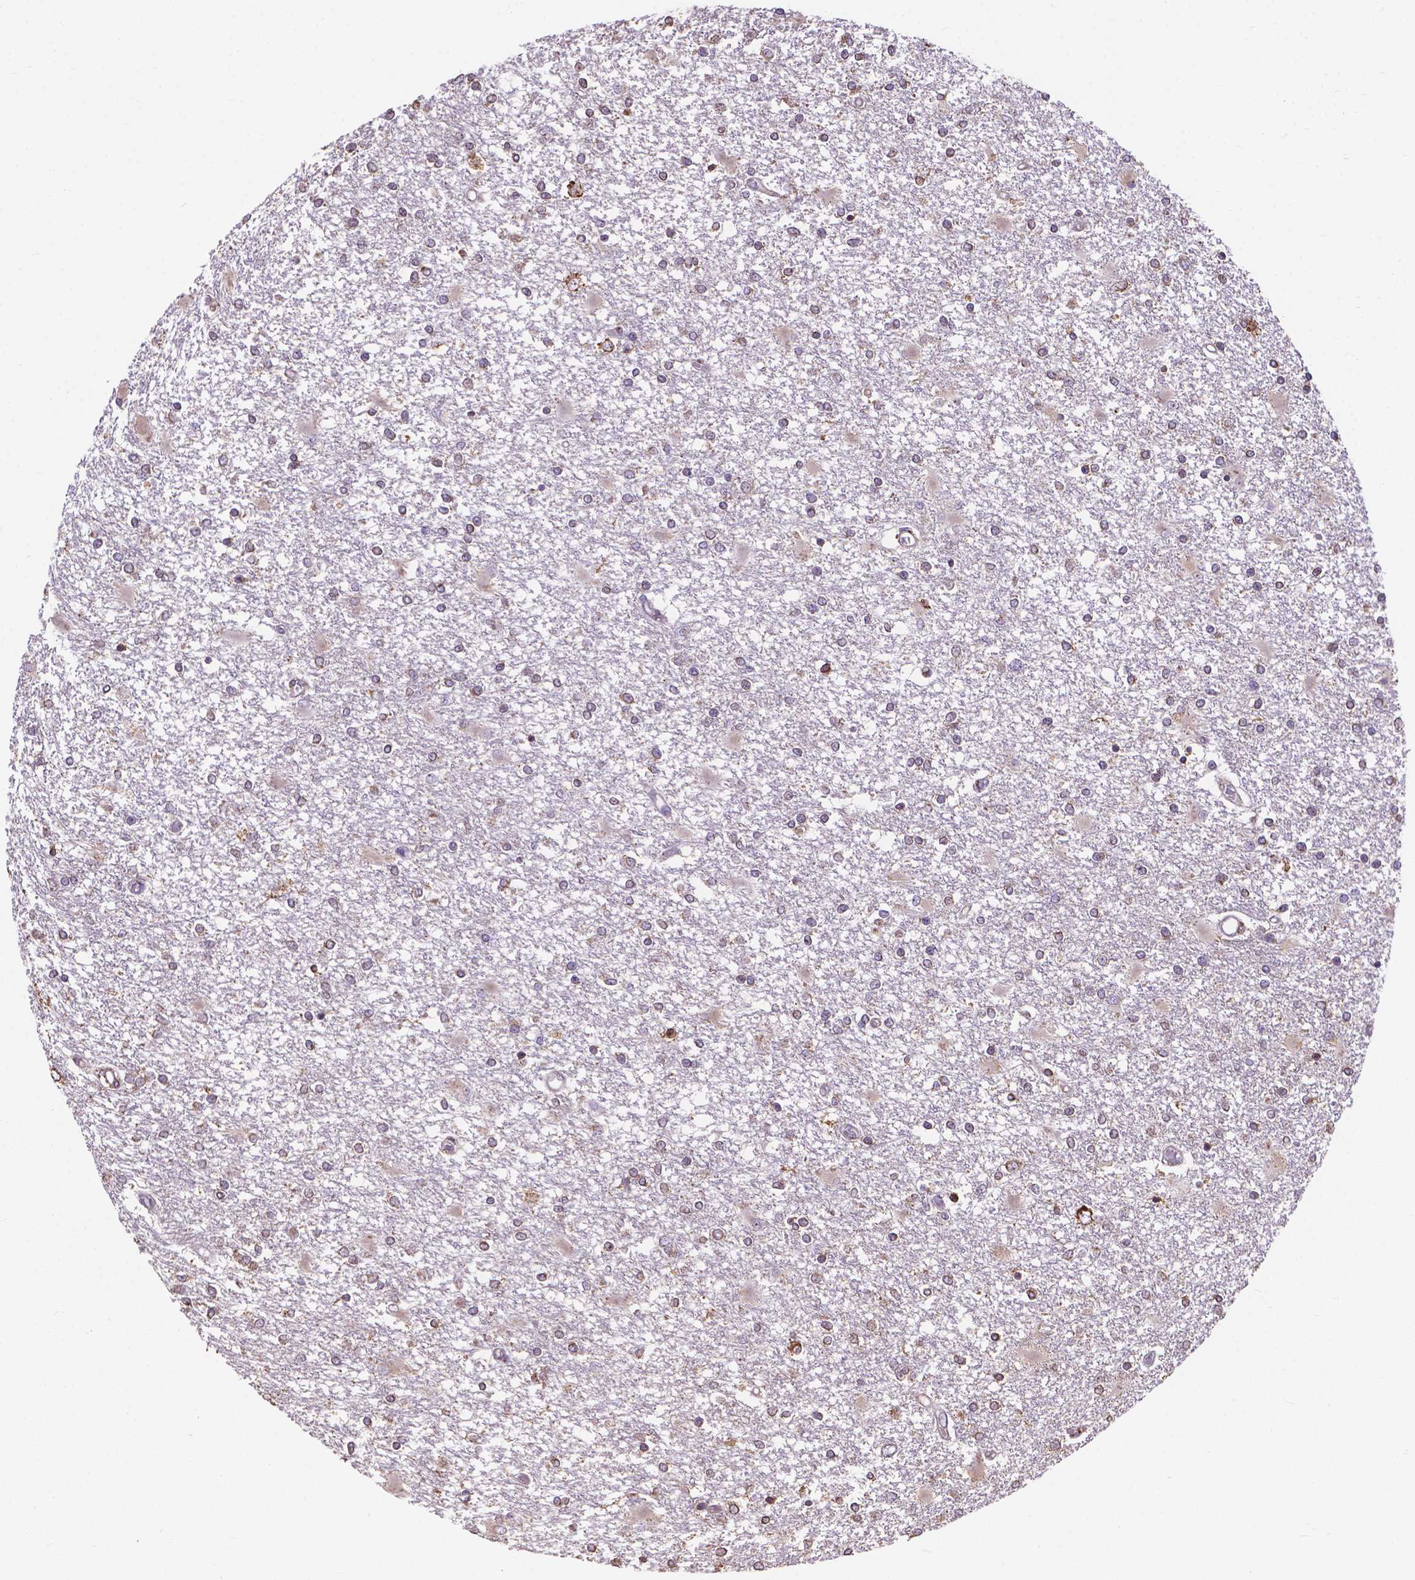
{"staining": {"intensity": "weak", "quantity": "<25%", "location": "cytoplasmic/membranous"}, "tissue": "glioma", "cell_type": "Tumor cells", "image_type": "cancer", "snomed": [{"axis": "morphology", "description": "Glioma, malignant, High grade"}, {"axis": "topography", "description": "Cerebral cortex"}], "caption": "Immunohistochemical staining of malignant glioma (high-grade) demonstrates no significant positivity in tumor cells.", "gene": "IPO11", "patient": {"sex": "male", "age": 79}}